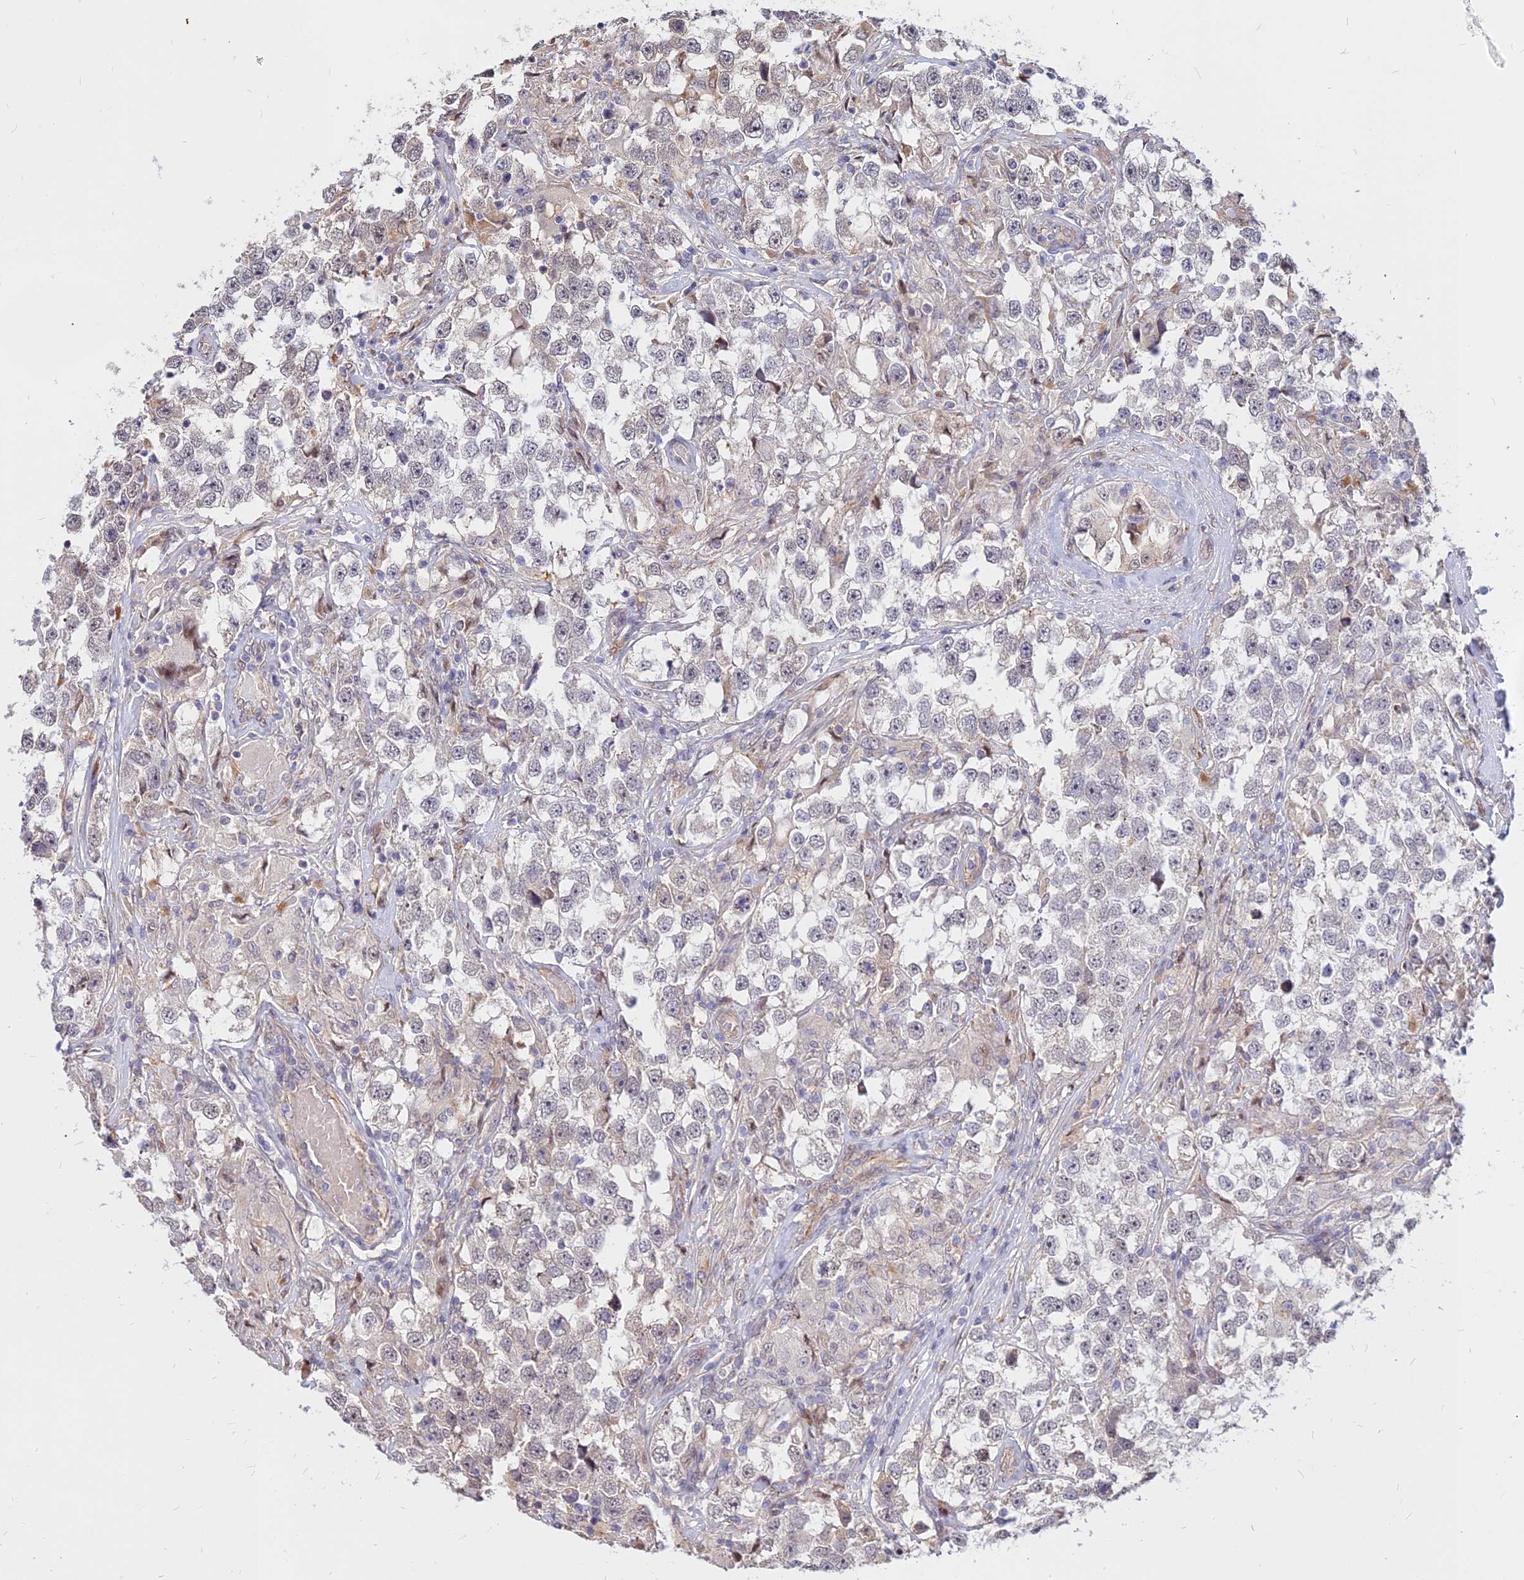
{"staining": {"intensity": "negative", "quantity": "none", "location": "none"}, "tissue": "testis cancer", "cell_type": "Tumor cells", "image_type": "cancer", "snomed": [{"axis": "morphology", "description": "Seminoma, NOS"}, {"axis": "topography", "description": "Testis"}], "caption": "IHC image of human testis seminoma stained for a protein (brown), which displays no staining in tumor cells.", "gene": "C11orf68", "patient": {"sex": "male", "age": 46}}